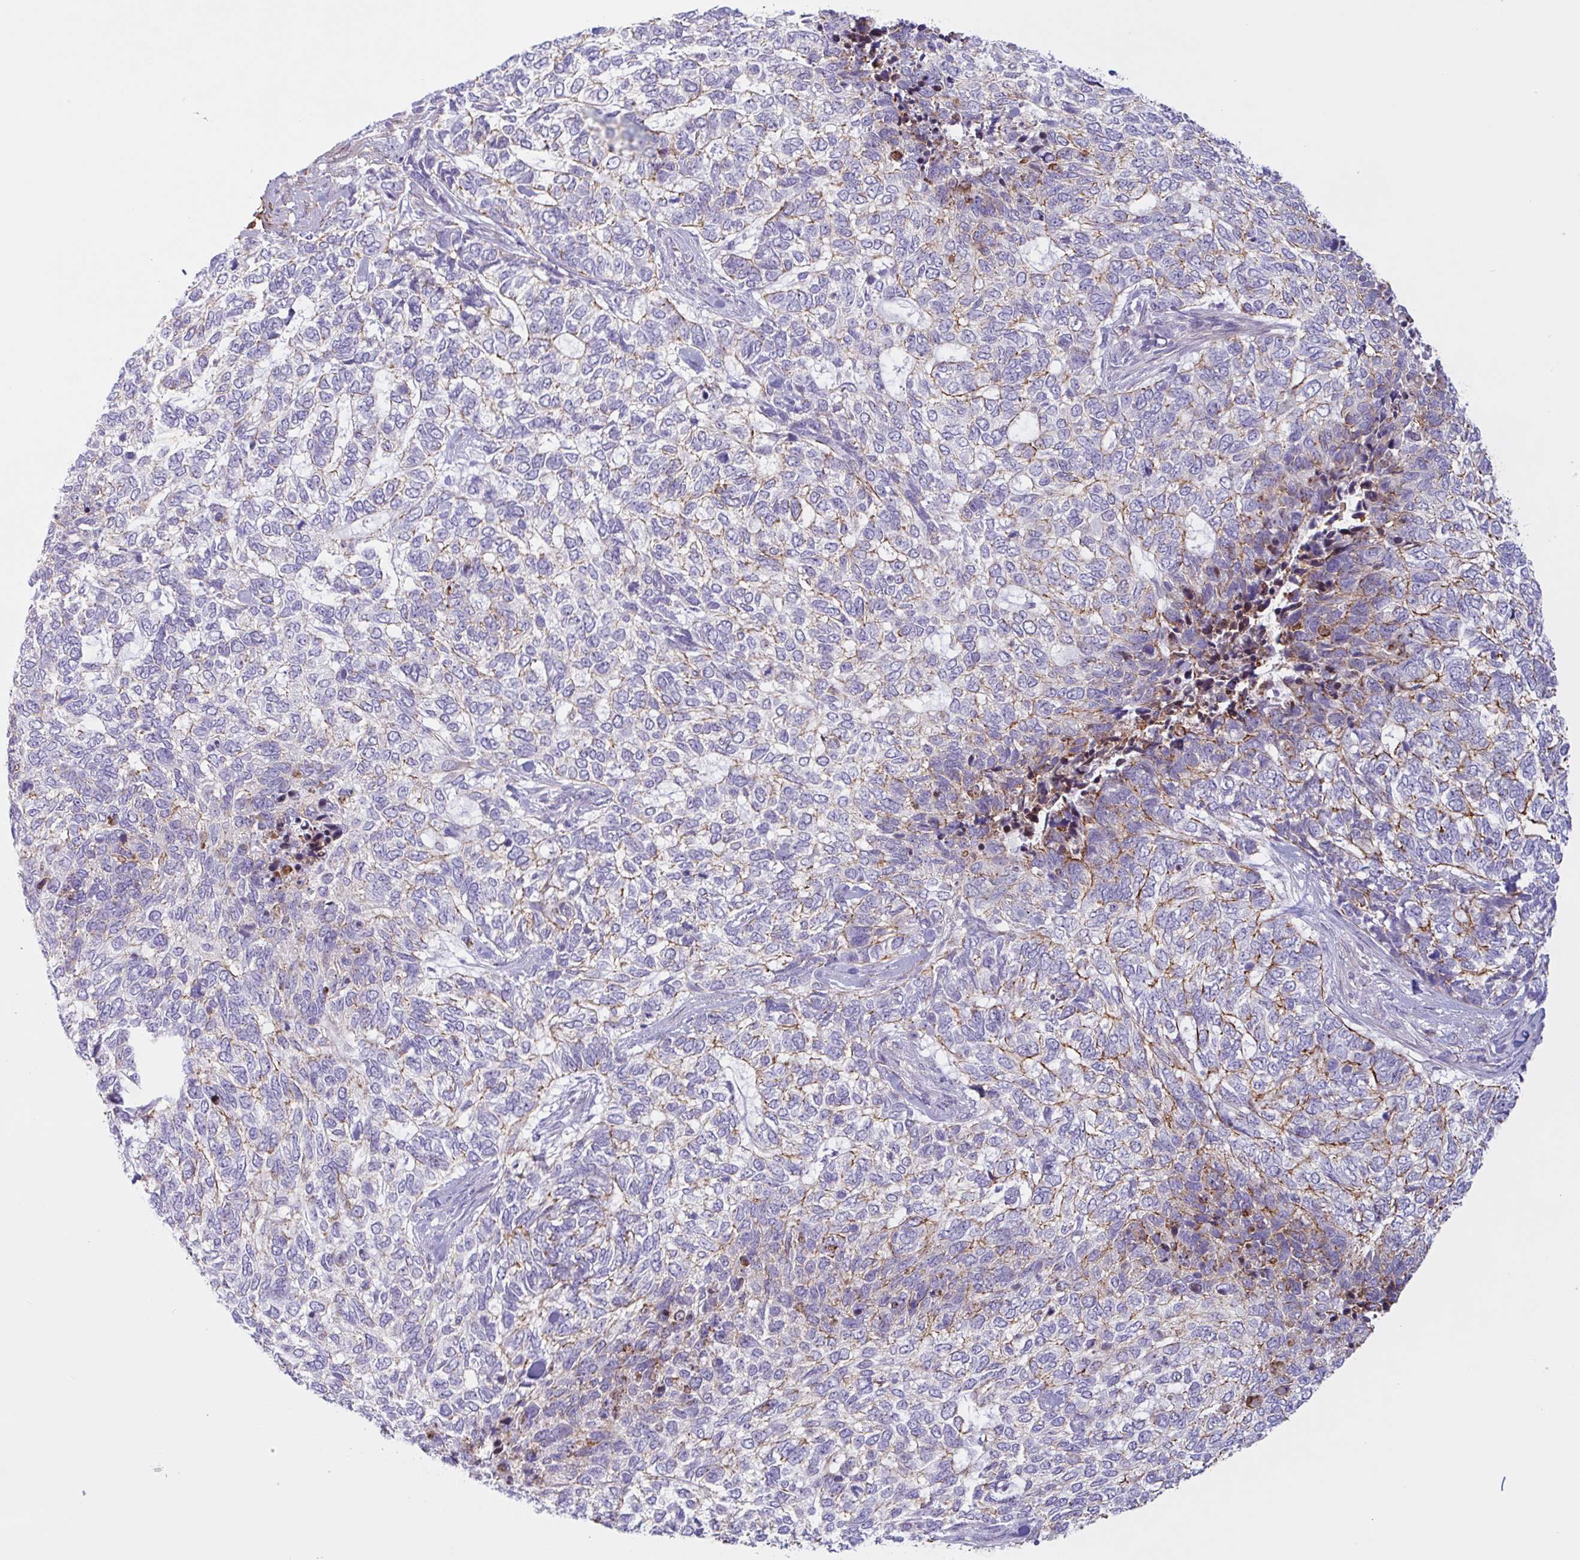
{"staining": {"intensity": "negative", "quantity": "none", "location": "none"}, "tissue": "skin cancer", "cell_type": "Tumor cells", "image_type": "cancer", "snomed": [{"axis": "morphology", "description": "Basal cell carcinoma"}, {"axis": "topography", "description": "Skin"}], "caption": "Tumor cells are negative for protein expression in human skin cancer. (Stains: DAB IHC with hematoxylin counter stain, Microscopy: brightfield microscopy at high magnification).", "gene": "MYH10", "patient": {"sex": "female", "age": 65}}